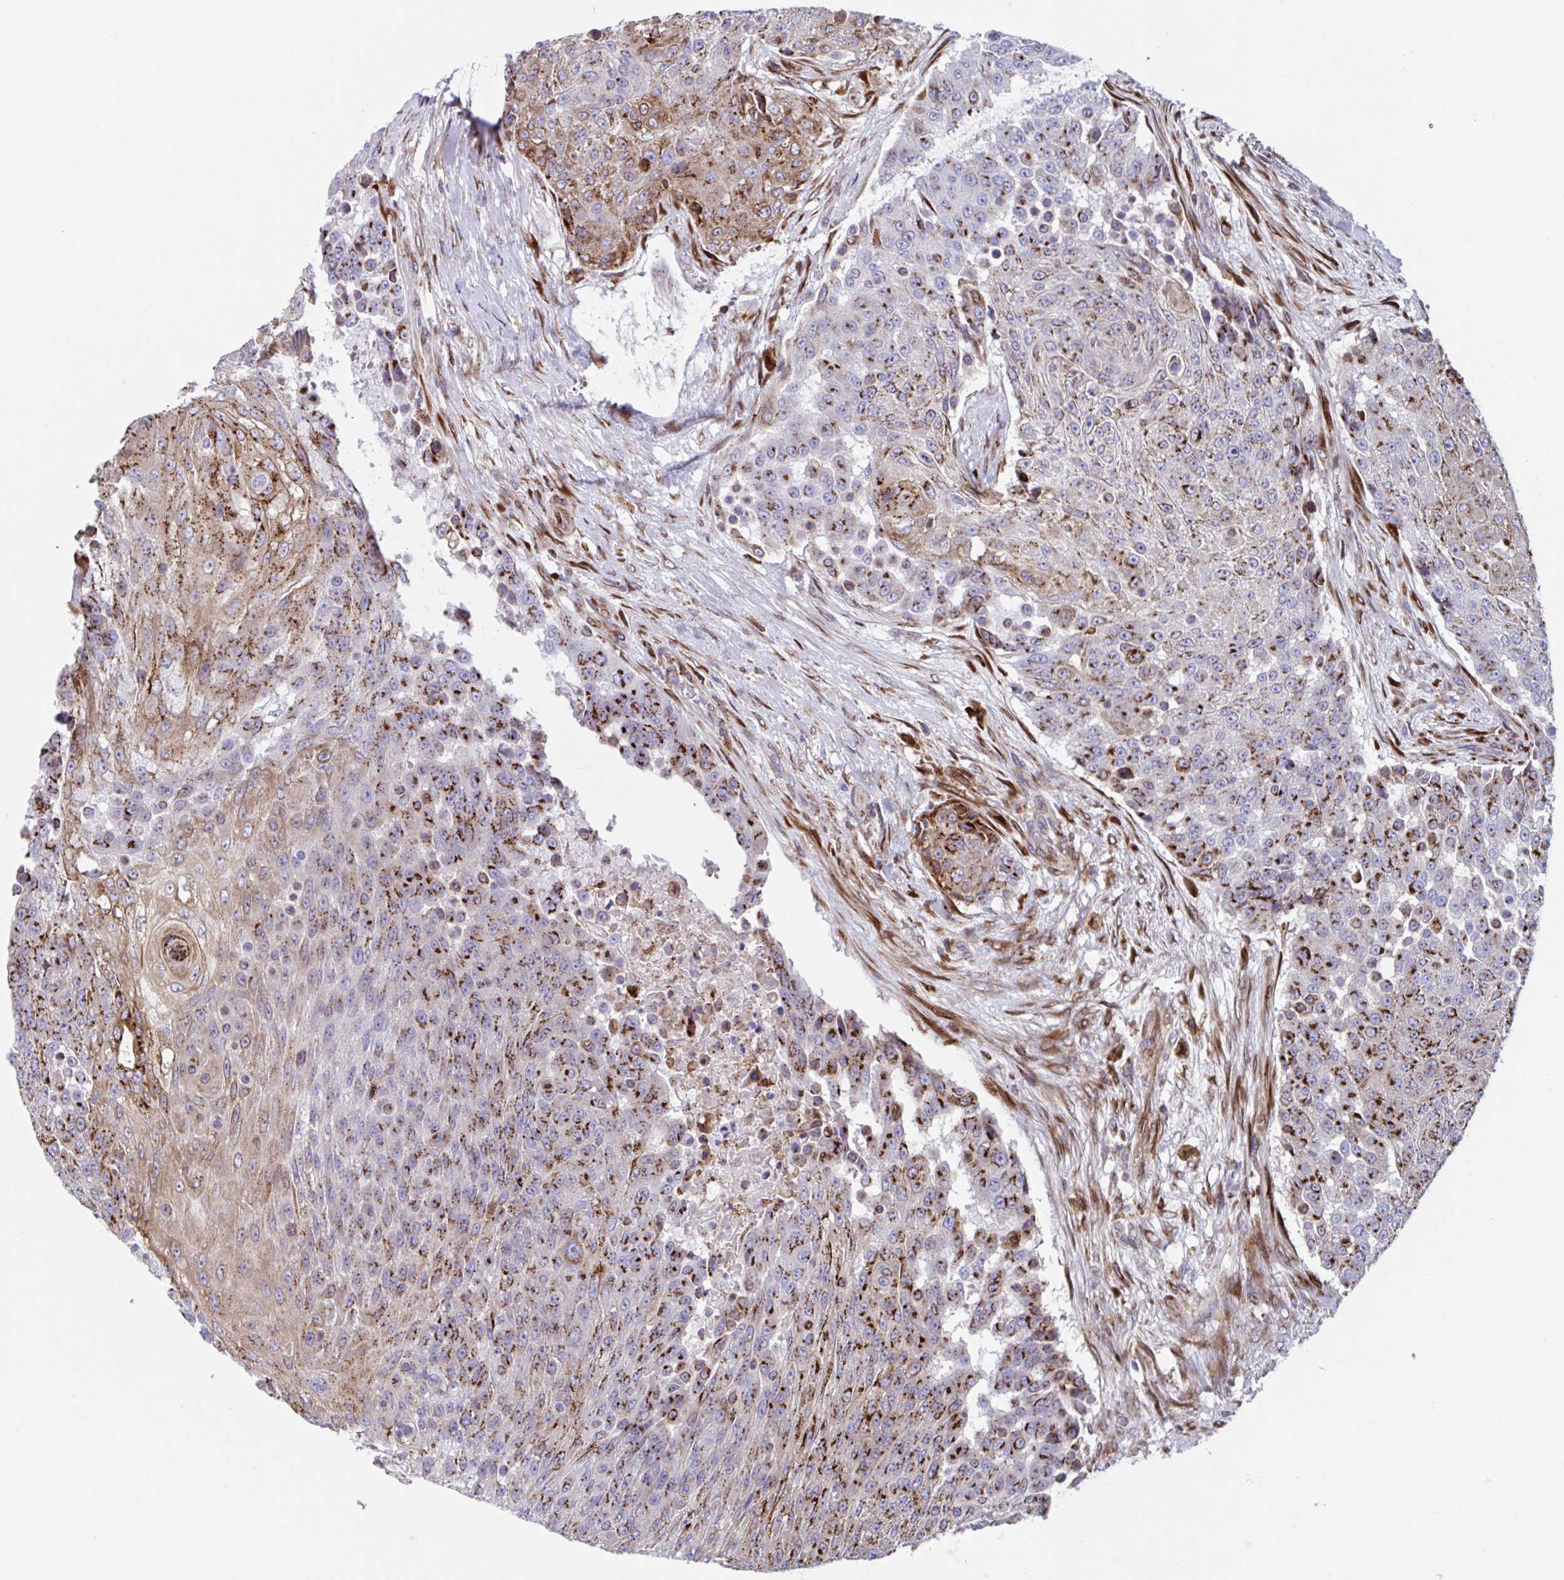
{"staining": {"intensity": "moderate", "quantity": "25%-75%", "location": "cytoplasmic/membranous"}, "tissue": "urothelial cancer", "cell_type": "Tumor cells", "image_type": "cancer", "snomed": [{"axis": "morphology", "description": "Urothelial carcinoma, High grade"}, {"axis": "topography", "description": "Urinary bladder"}], "caption": "This histopathology image reveals urothelial carcinoma (high-grade) stained with IHC to label a protein in brown. The cytoplasmic/membranous of tumor cells show moderate positivity for the protein. Nuclei are counter-stained blue.", "gene": "RFK", "patient": {"sex": "female", "age": 63}}